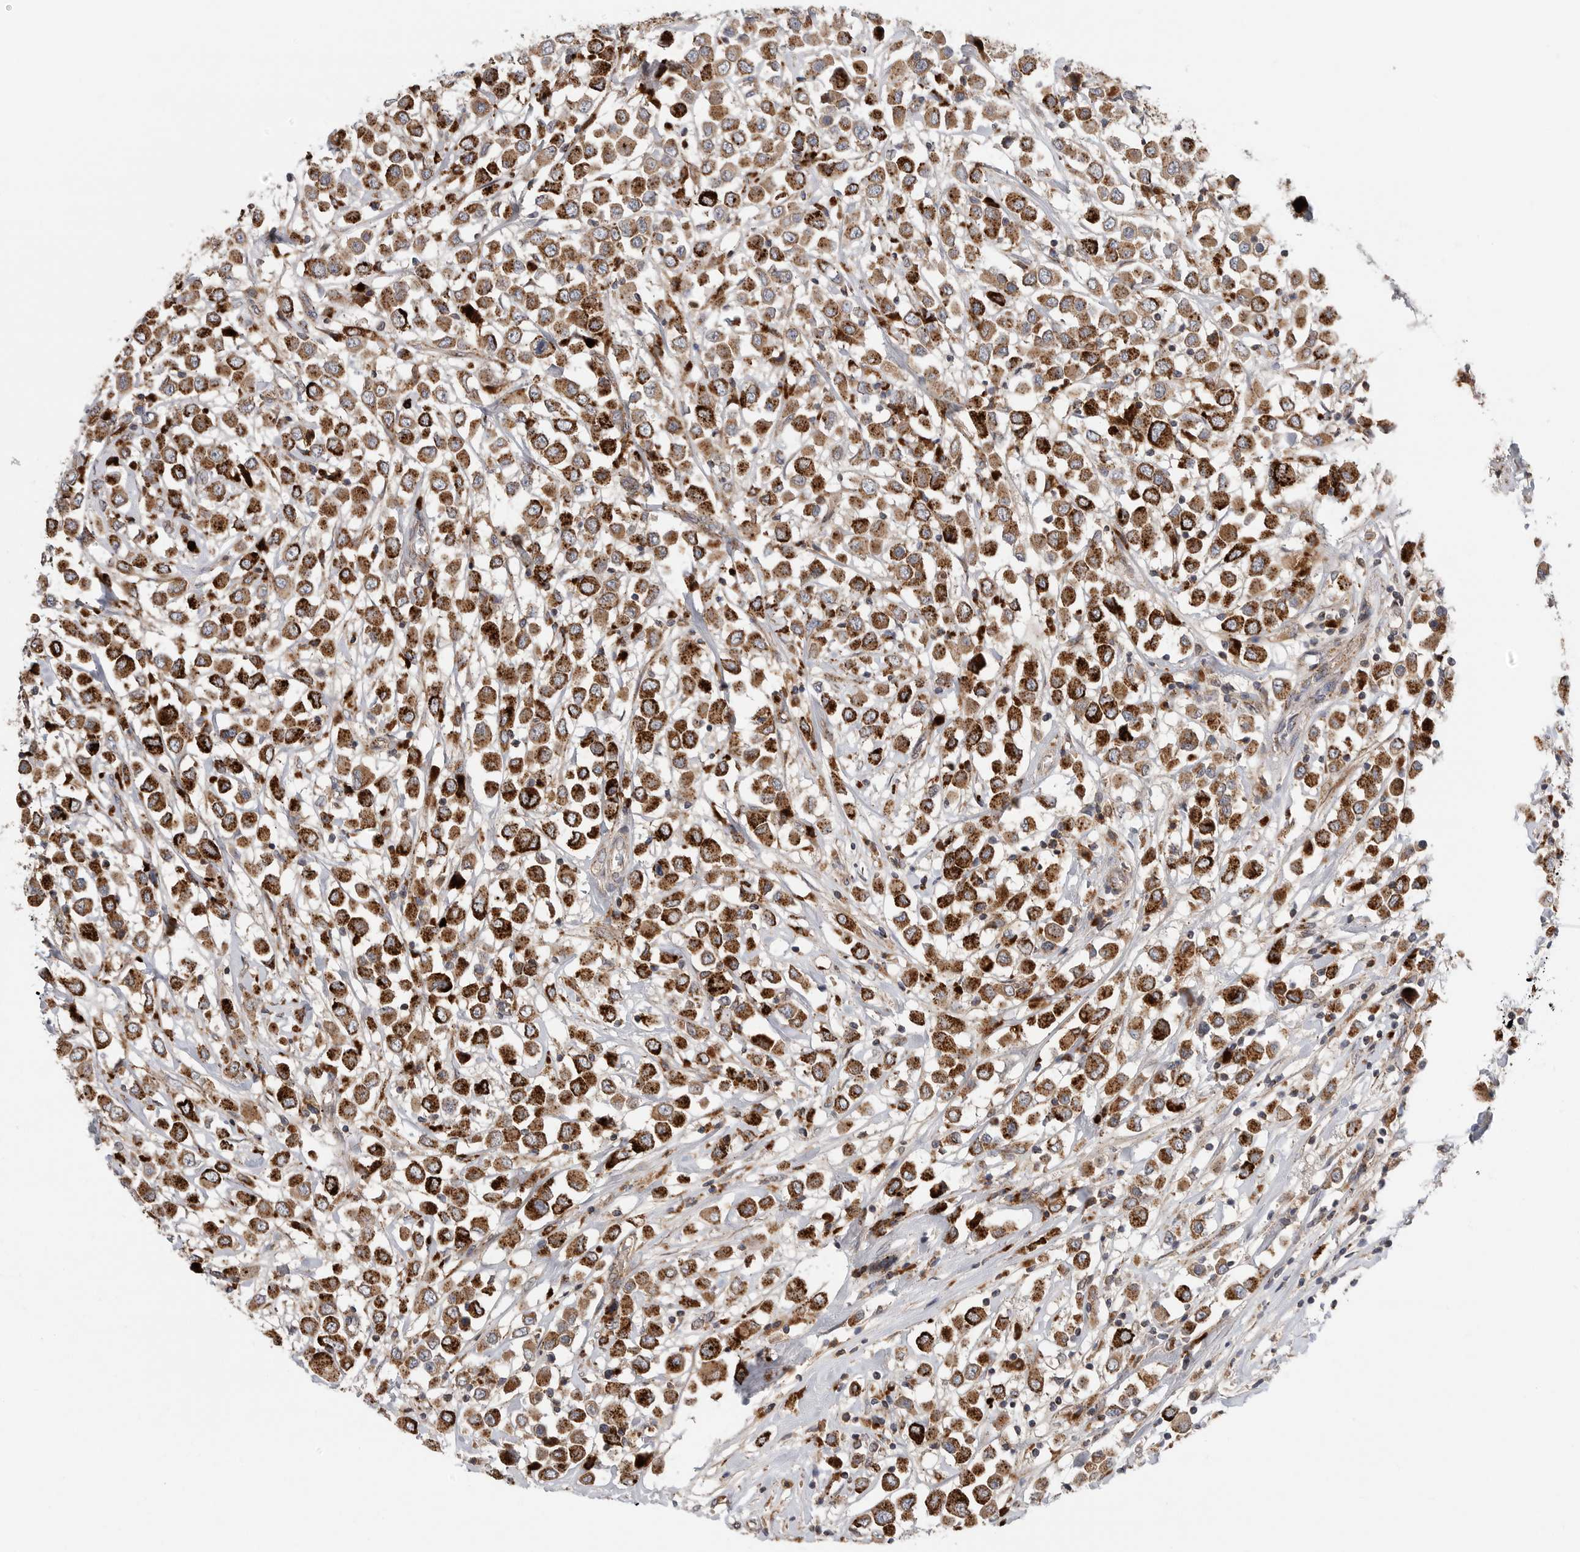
{"staining": {"intensity": "strong", "quantity": ">75%", "location": "cytoplasmic/membranous"}, "tissue": "breast cancer", "cell_type": "Tumor cells", "image_type": "cancer", "snomed": [{"axis": "morphology", "description": "Duct carcinoma"}, {"axis": "topography", "description": "Breast"}], "caption": "A high amount of strong cytoplasmic/membranous expression is seen in about >75% of tumor cells in breast infiltrating ductal carcinoma tissue. (IHC, brightfield microscopy, high magnification).", "gene": "GALNS", "patient": {"sex": "female", "age": 61}}